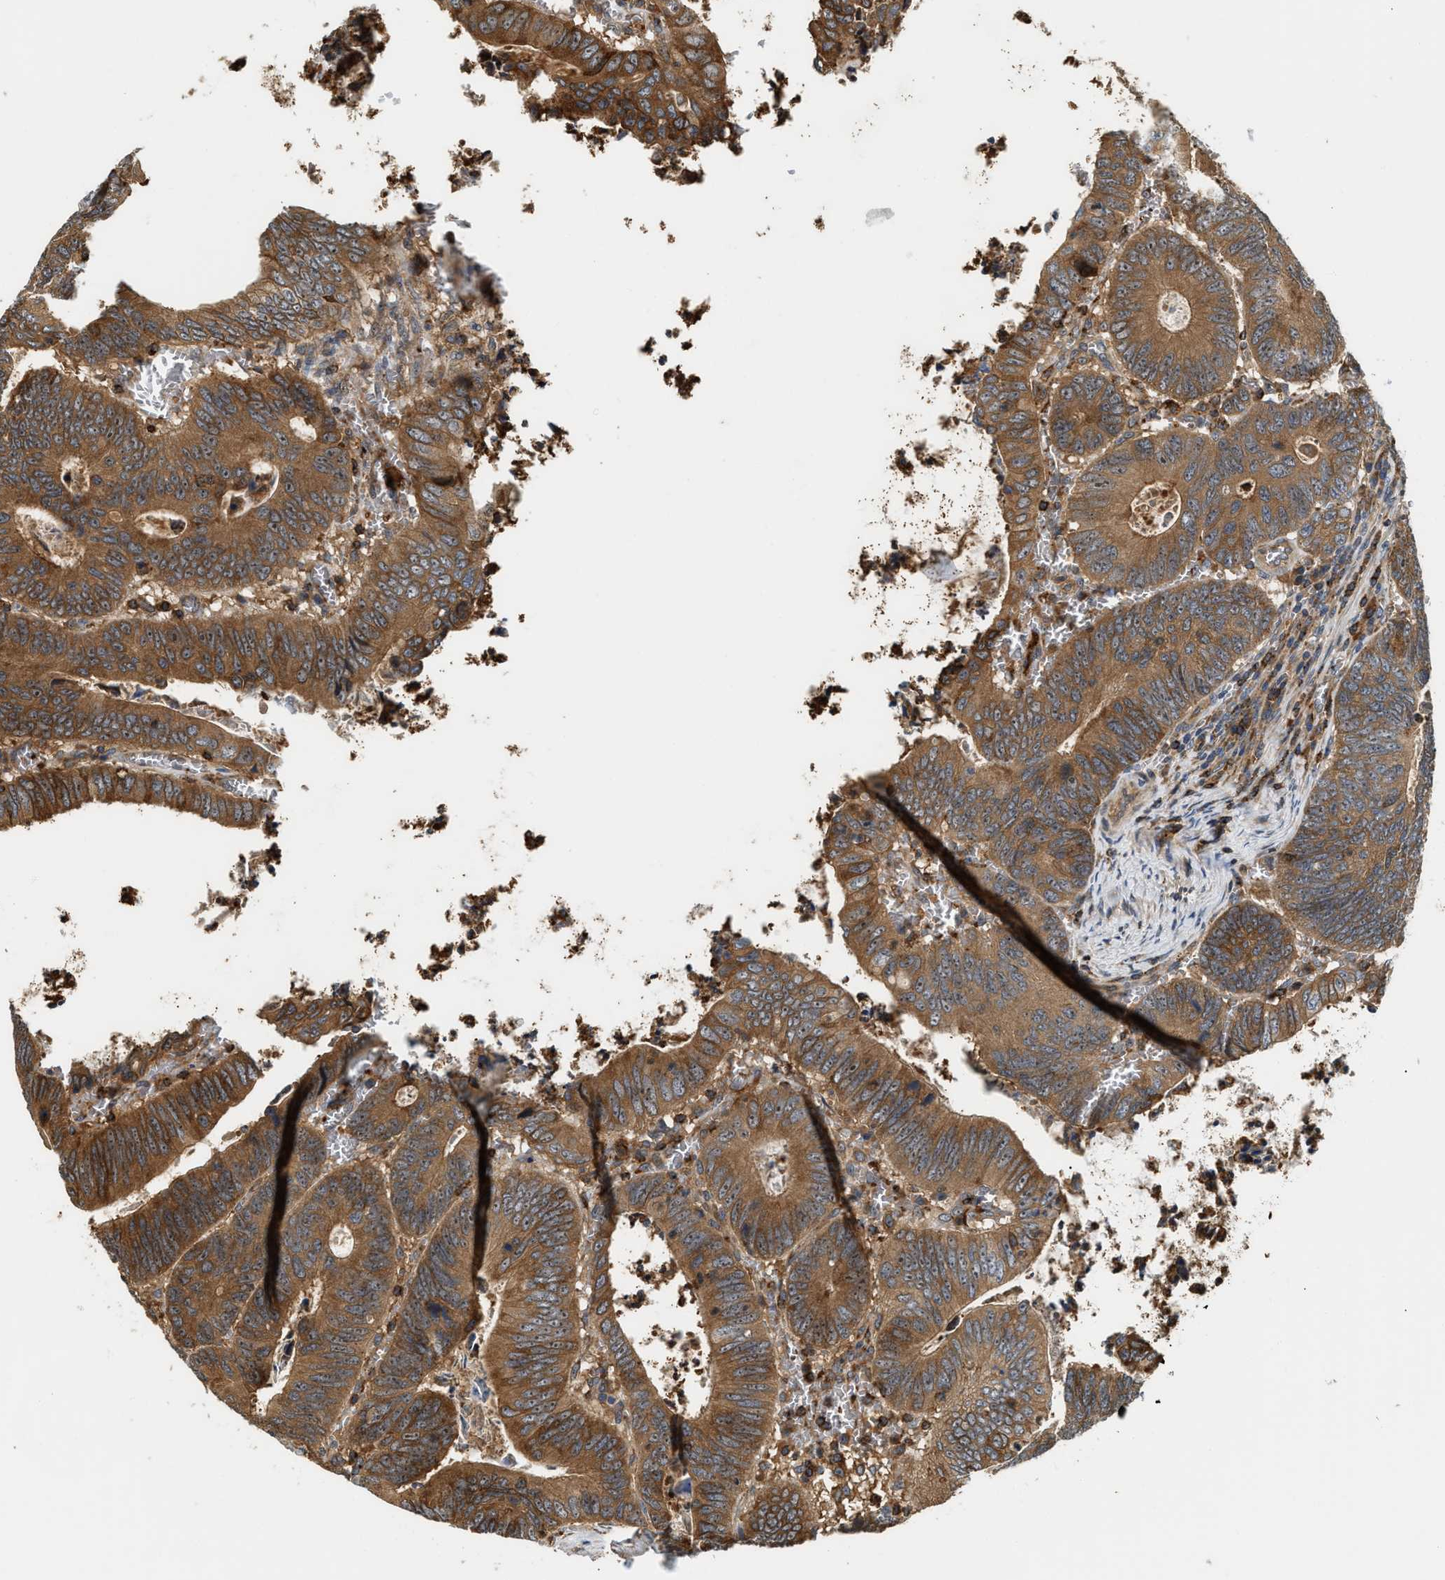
{"staining": {"intensity": "moderate", "quantity": ">75%", "location": "cytoplasmic/membranous"}, "tissue": "colorectal cancer", "cell_type": "Tumor cells", "image_type": "cancer", "snomed": [{"axis": "morphology", "description": "Inflammation, NOS"}, {"axis": "morphology", "description": "Adenocarcinoma, NOS"}, {"axis": "topography", "description": "Colon"}], "caption": "An IHC image of neoplastic tissue is shown. Protein staining in brown highlights moderate cytoplasmic/membranous positivity in colorectal adenocarcinoma within tumor cells.", "gene": "SNX5", "patient": {"sex": "male", "age": 72}}